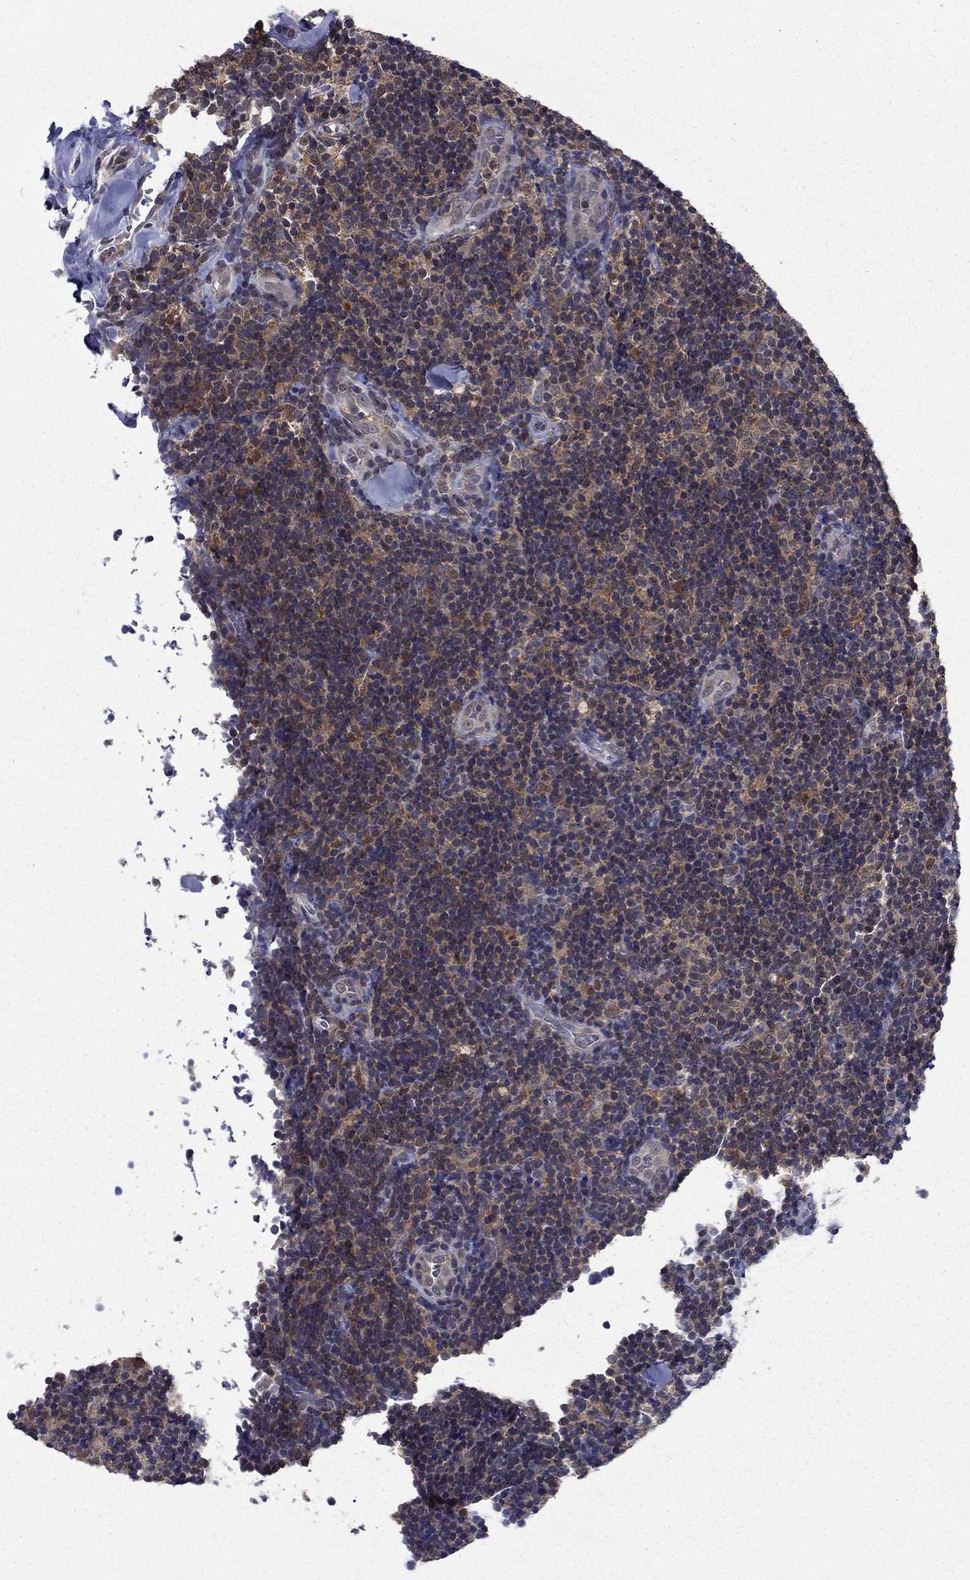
{"staining": {"intensity": "moderate", "quantity": "<25%", "location": "cytoplasmic/membranous"}, "tissue": "lymphoma", "cell_type": "Tumor cells", "image_type": "cancer", "snomed": [{"axis": "morphology", "description": "Malignant lymphoma, non-Hodgkin's type, Low grade"}, {"axis": "topography", "description": "Lymph node"}], "caption": "Protein expression by immunohistochemistry (IHC) displays moderate cytoplasmic/membranous expression in about <25% of tumor cells in malignant lymphoma, non-Hodgkin's type (low-grade). The staining is performed using DAB (3,3'-diaminobenzidine) brown chromogen to label protein expression. The nuclei are counter-stained blue using hematoxylin.", "gene": "NIT2", "patient": {"sex": "female", "age": 56}}